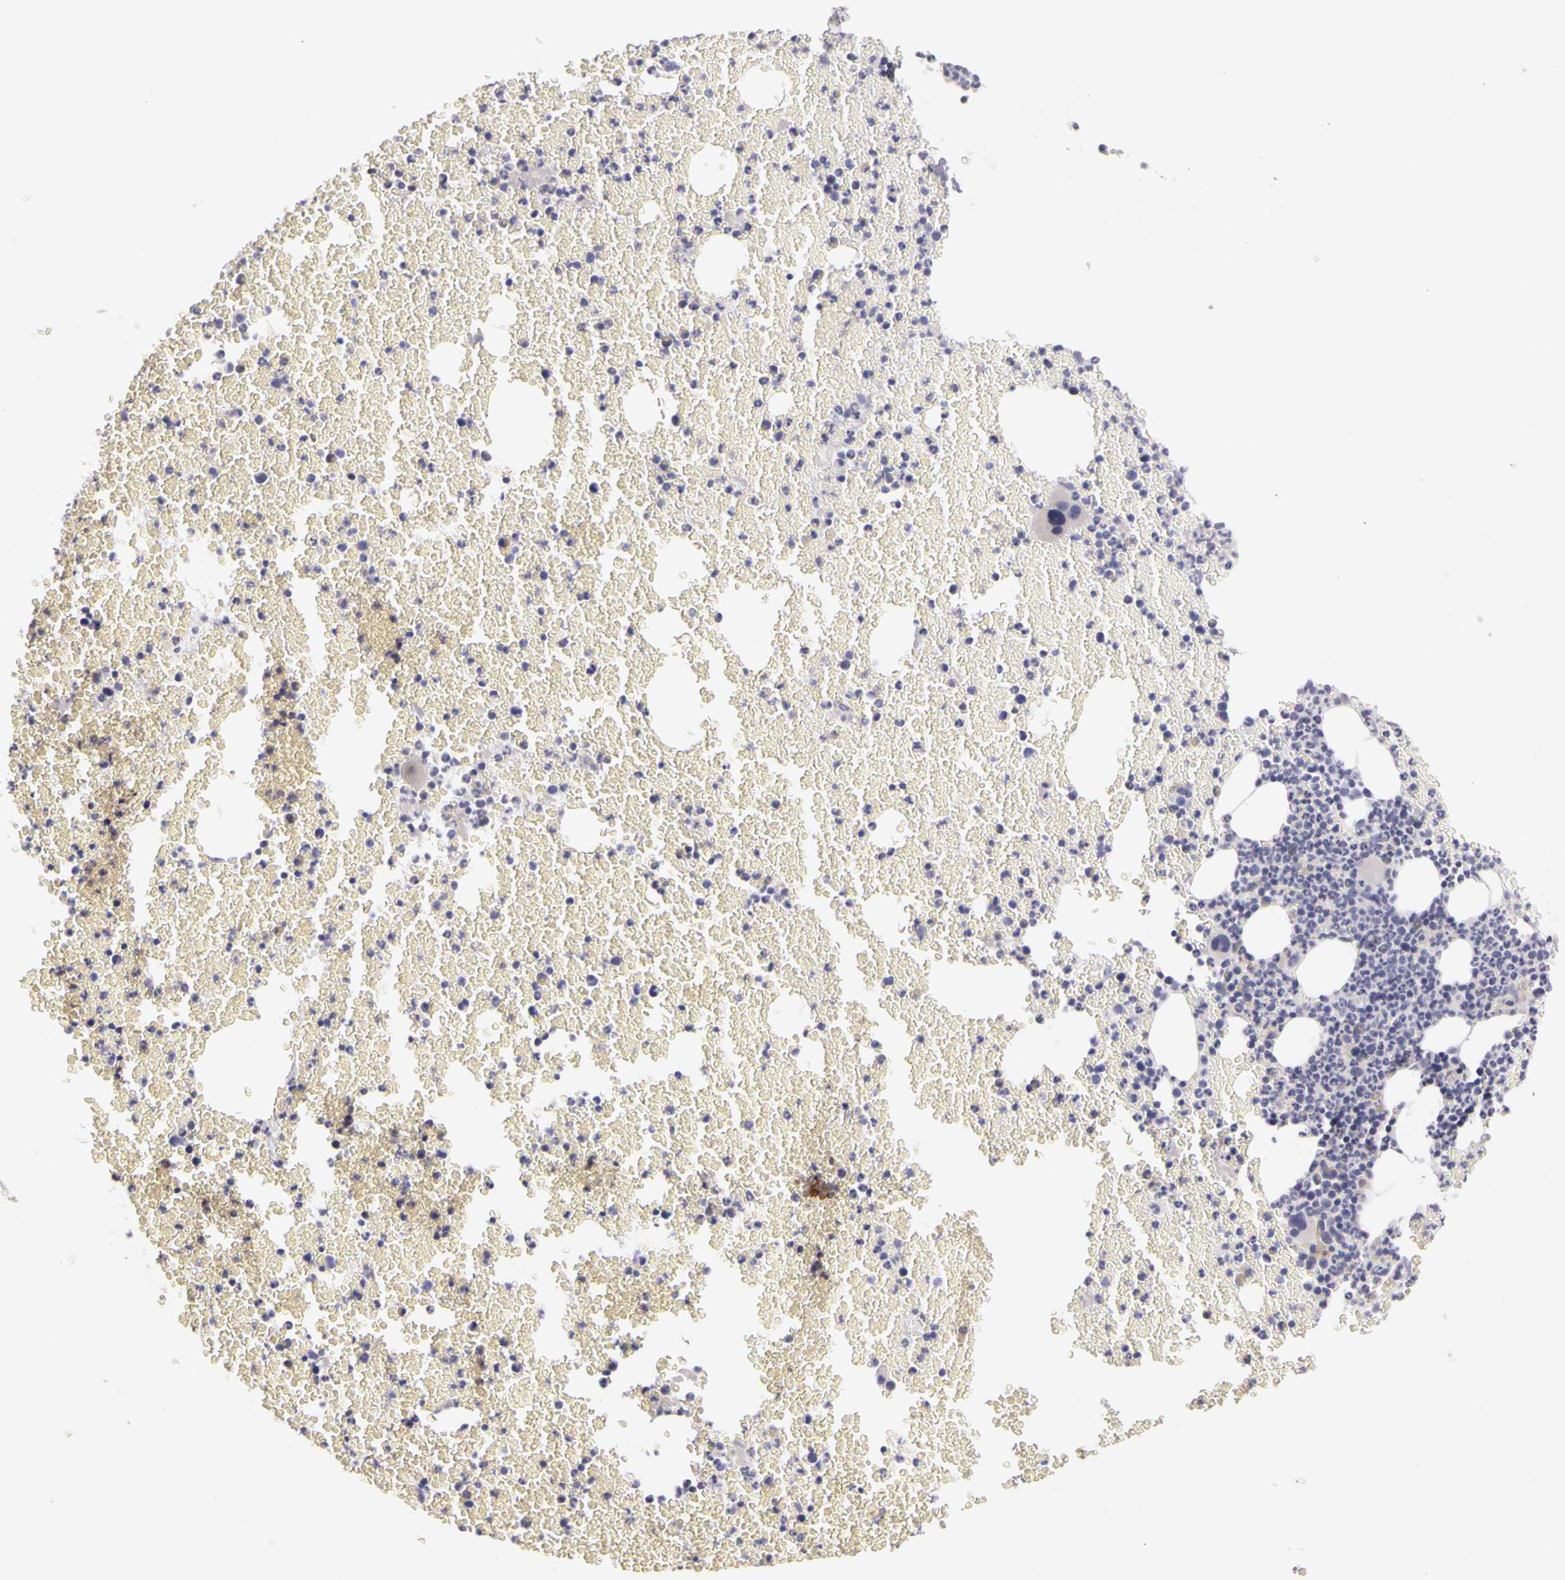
{"staining": {"intensity": "weak", "quantity": "<25%", "location": "cytoplasmic/membranous"}, "tissue": "bone marrow", "cell_type": "Hematopoietic cells", "image_type": "normal", "snomed": [{"axis": "morphology", "description": "Normal tissue, NOS"}, {"axis": "topography", "description": "Bone marrow"}], "caption": "Immunohistochemistry (IHC) of unremarkable human bone marrow reveals no positivity in hematopoietic cells. The staining was performed using DAB (3,3'-diaminobenzidine) to visualize the protein expression in brown, while the nuclei were stained in blue with hematoxylin (Magnification: 20x).", "gene": "CNTN2", "patient": {"sex": "female", "age": 53}}